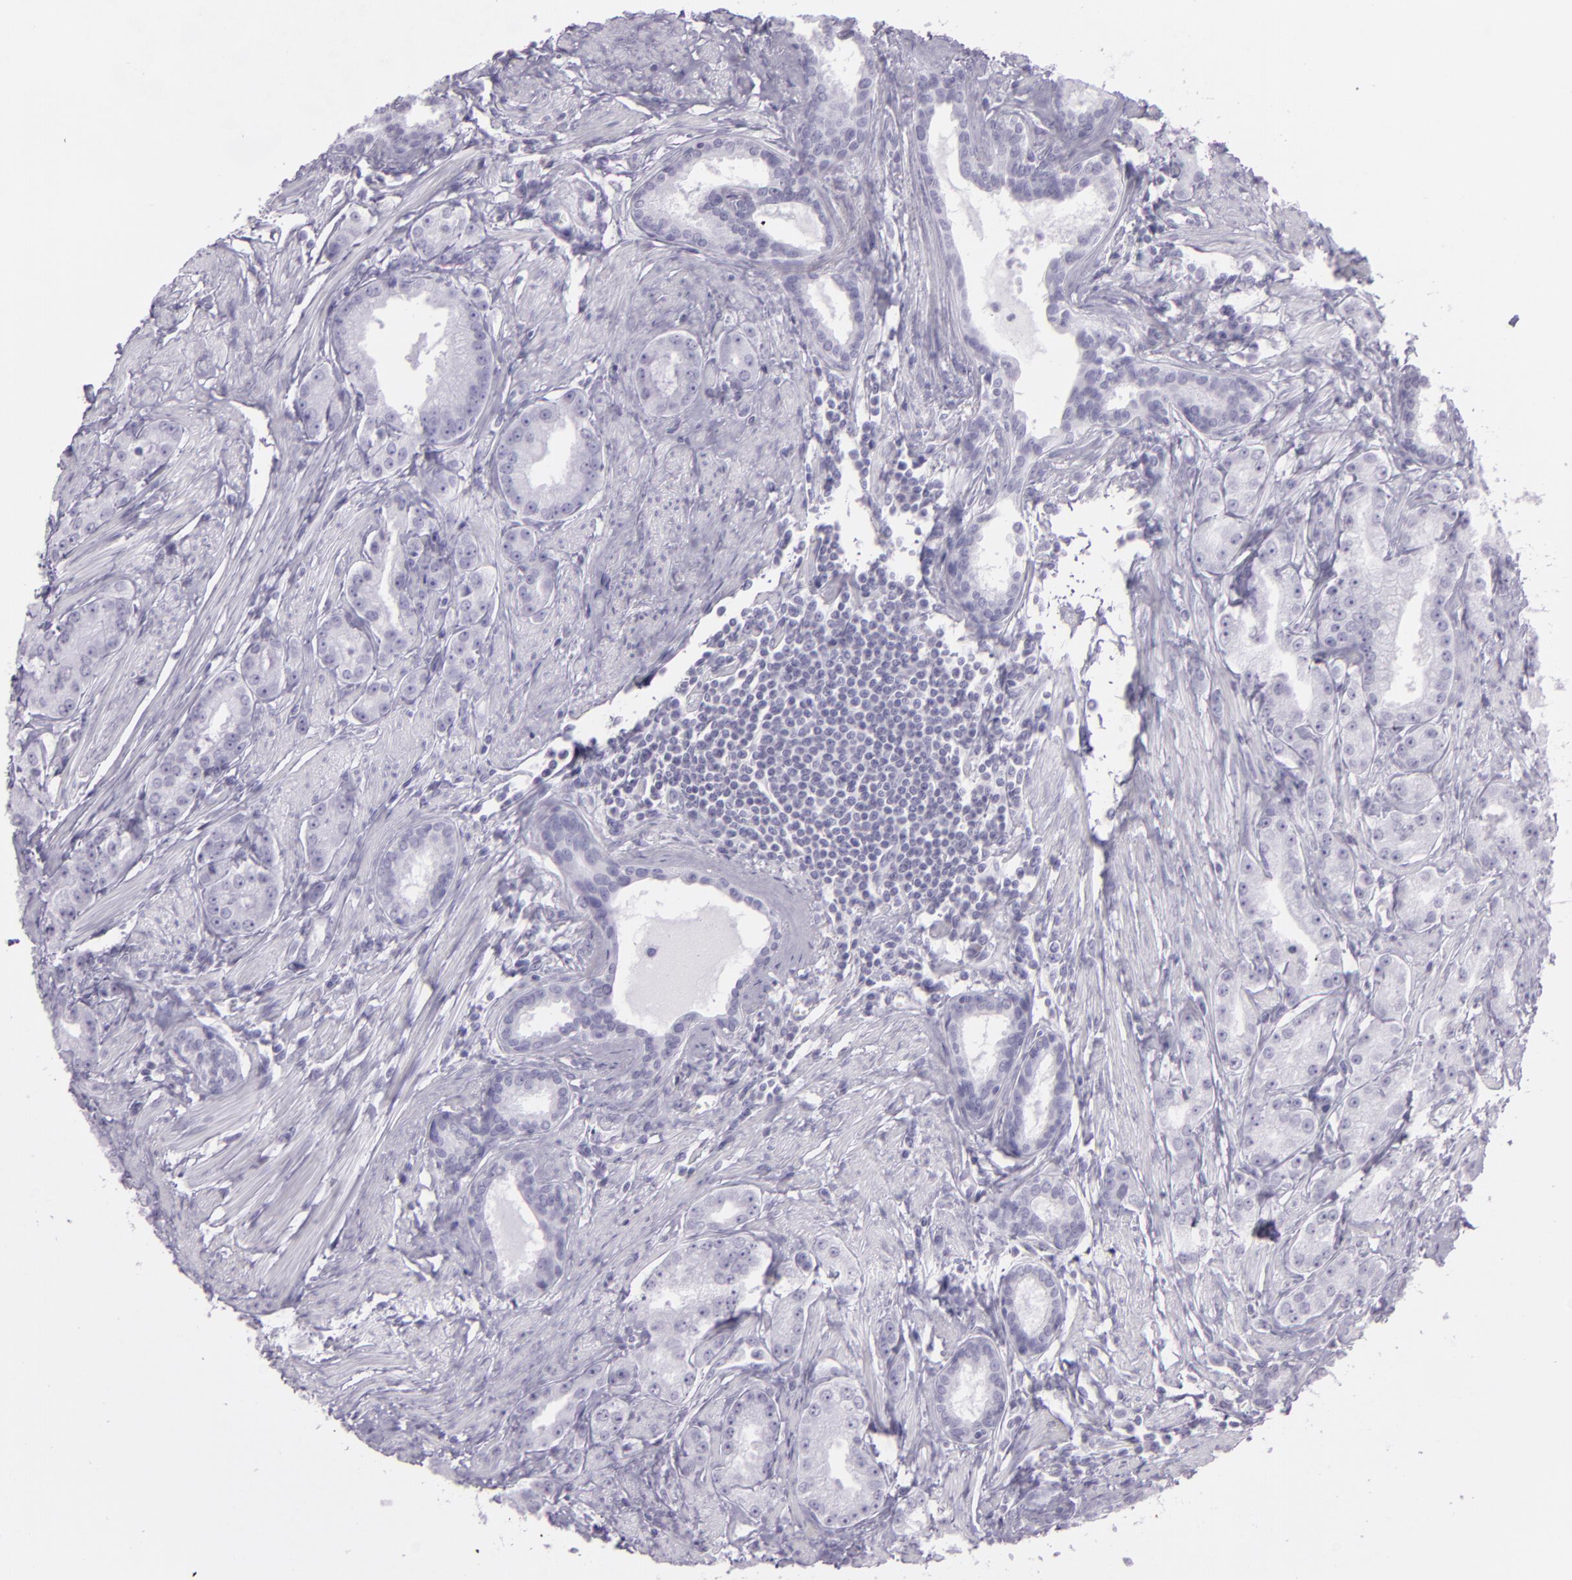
{"staining": {"intensity": "negative", "quantity": "none", "location": "none"}, "tissue": "prostate cancer", "cell_type": "Tumor cells", "image_type": "cancer", "snomed": [{"axis": "morphology", "description": "Adenocarcinoma, Medium grade"}, {"axis": "topography", "description": "Prostate"}], "caption": "Human prostate cancer (adenocarcinoma (medium-grade)) stained for a protein using immunohistochemistry shows no expression in tumor cells.", "gene": "MUC6", "patient": {"sex": "male", "age": 72}}